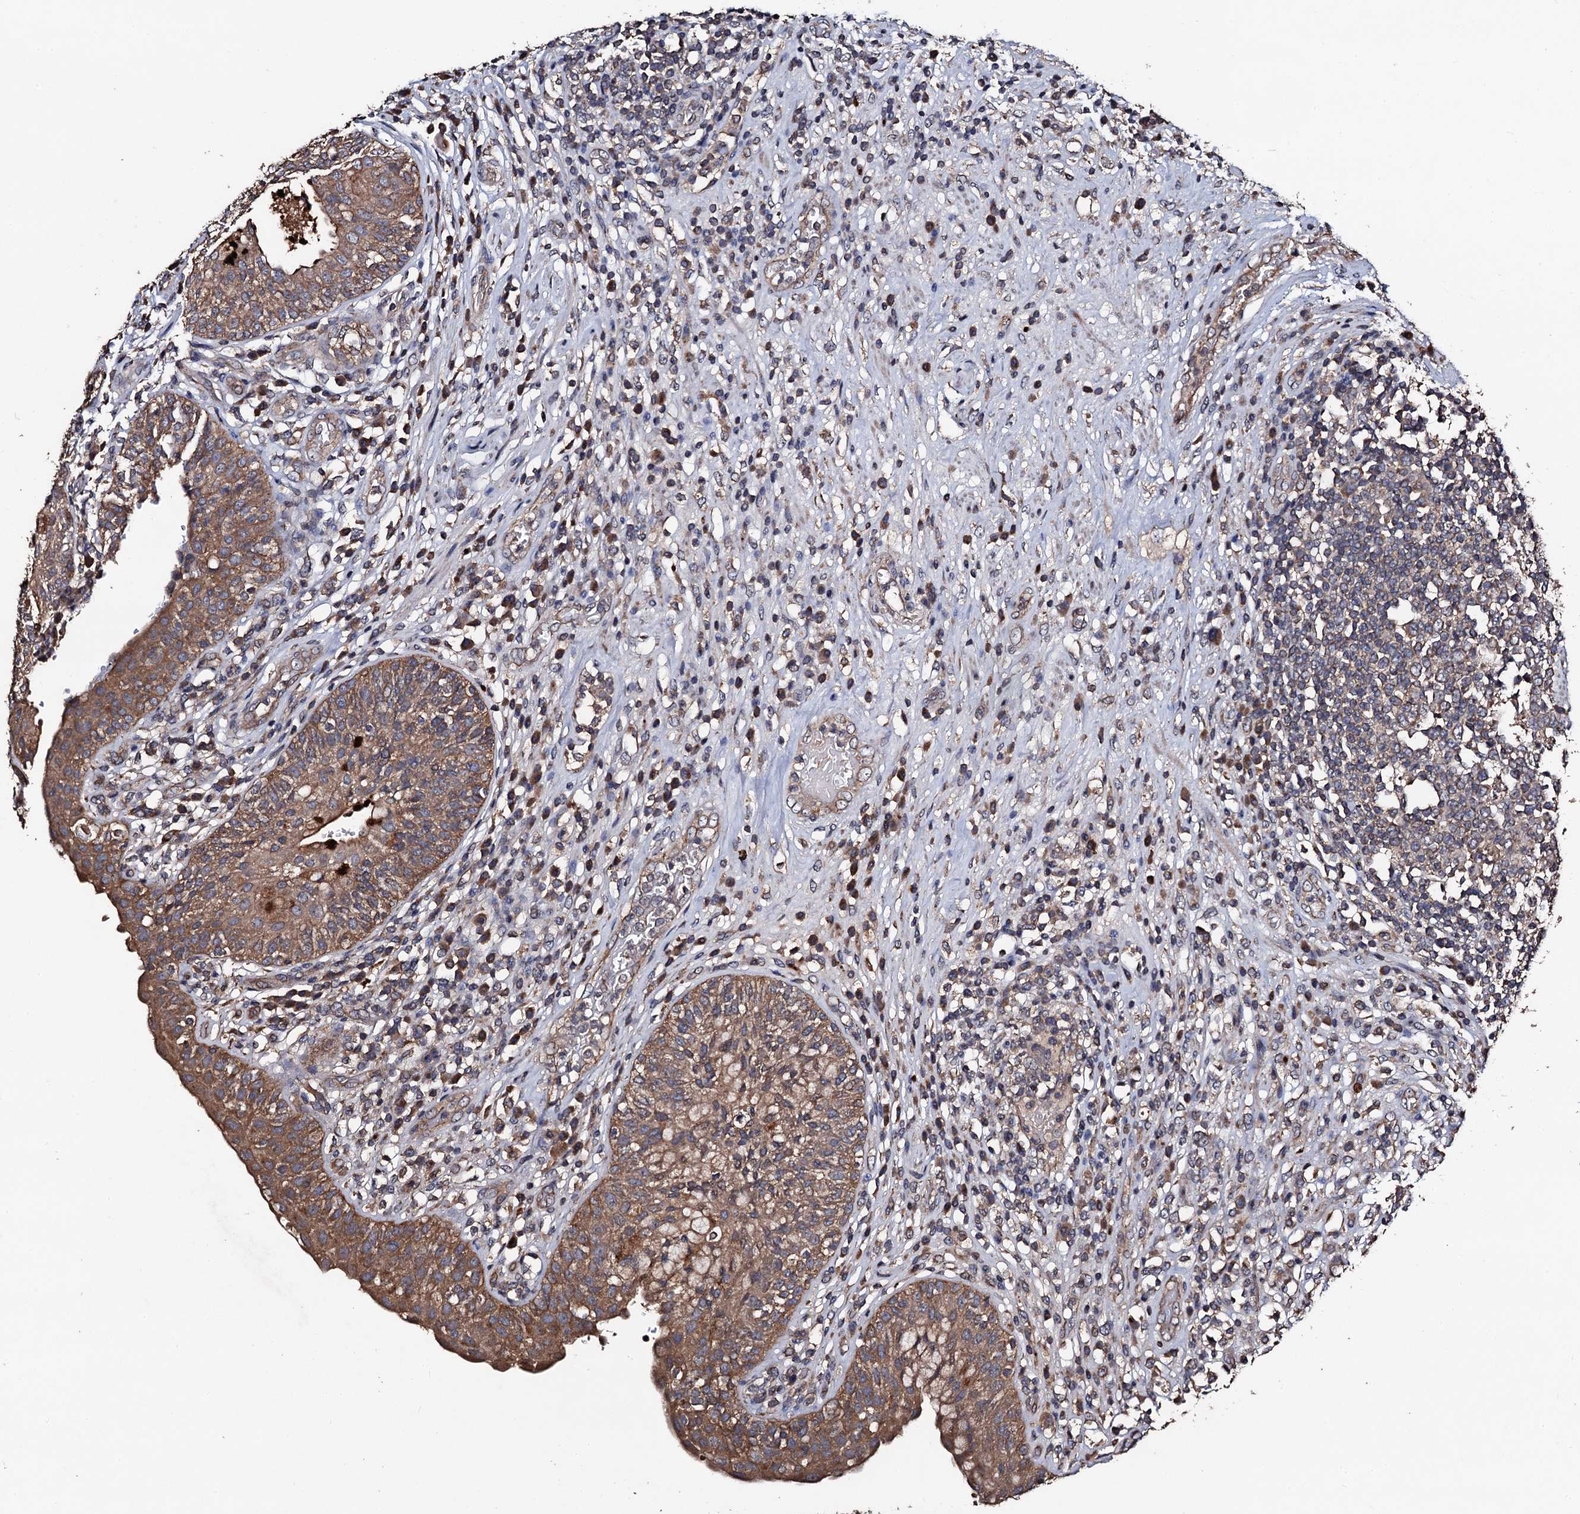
{"staining": {"intensity": "moderate", "quantity": ">75%", "location": "cytoplasmic/membranous"}, "tissue": "urinary bladder", "cell_type": "Urothelial cells", "image_type": "normal", "snomed": [{"axis": "morphology", "description": "Normal tissue, NOS"}, {"axis": "topography", "description": "Urinary bladder"}], "caption": "The photomicrograph exhibits staining of benign urinary bladder, revealing moderate cytoplasmic/membranous protein positivity (brown color) within urothelial cells.", "gene": "PPTC7", "patient": {"sex": "female", "age": 62}}